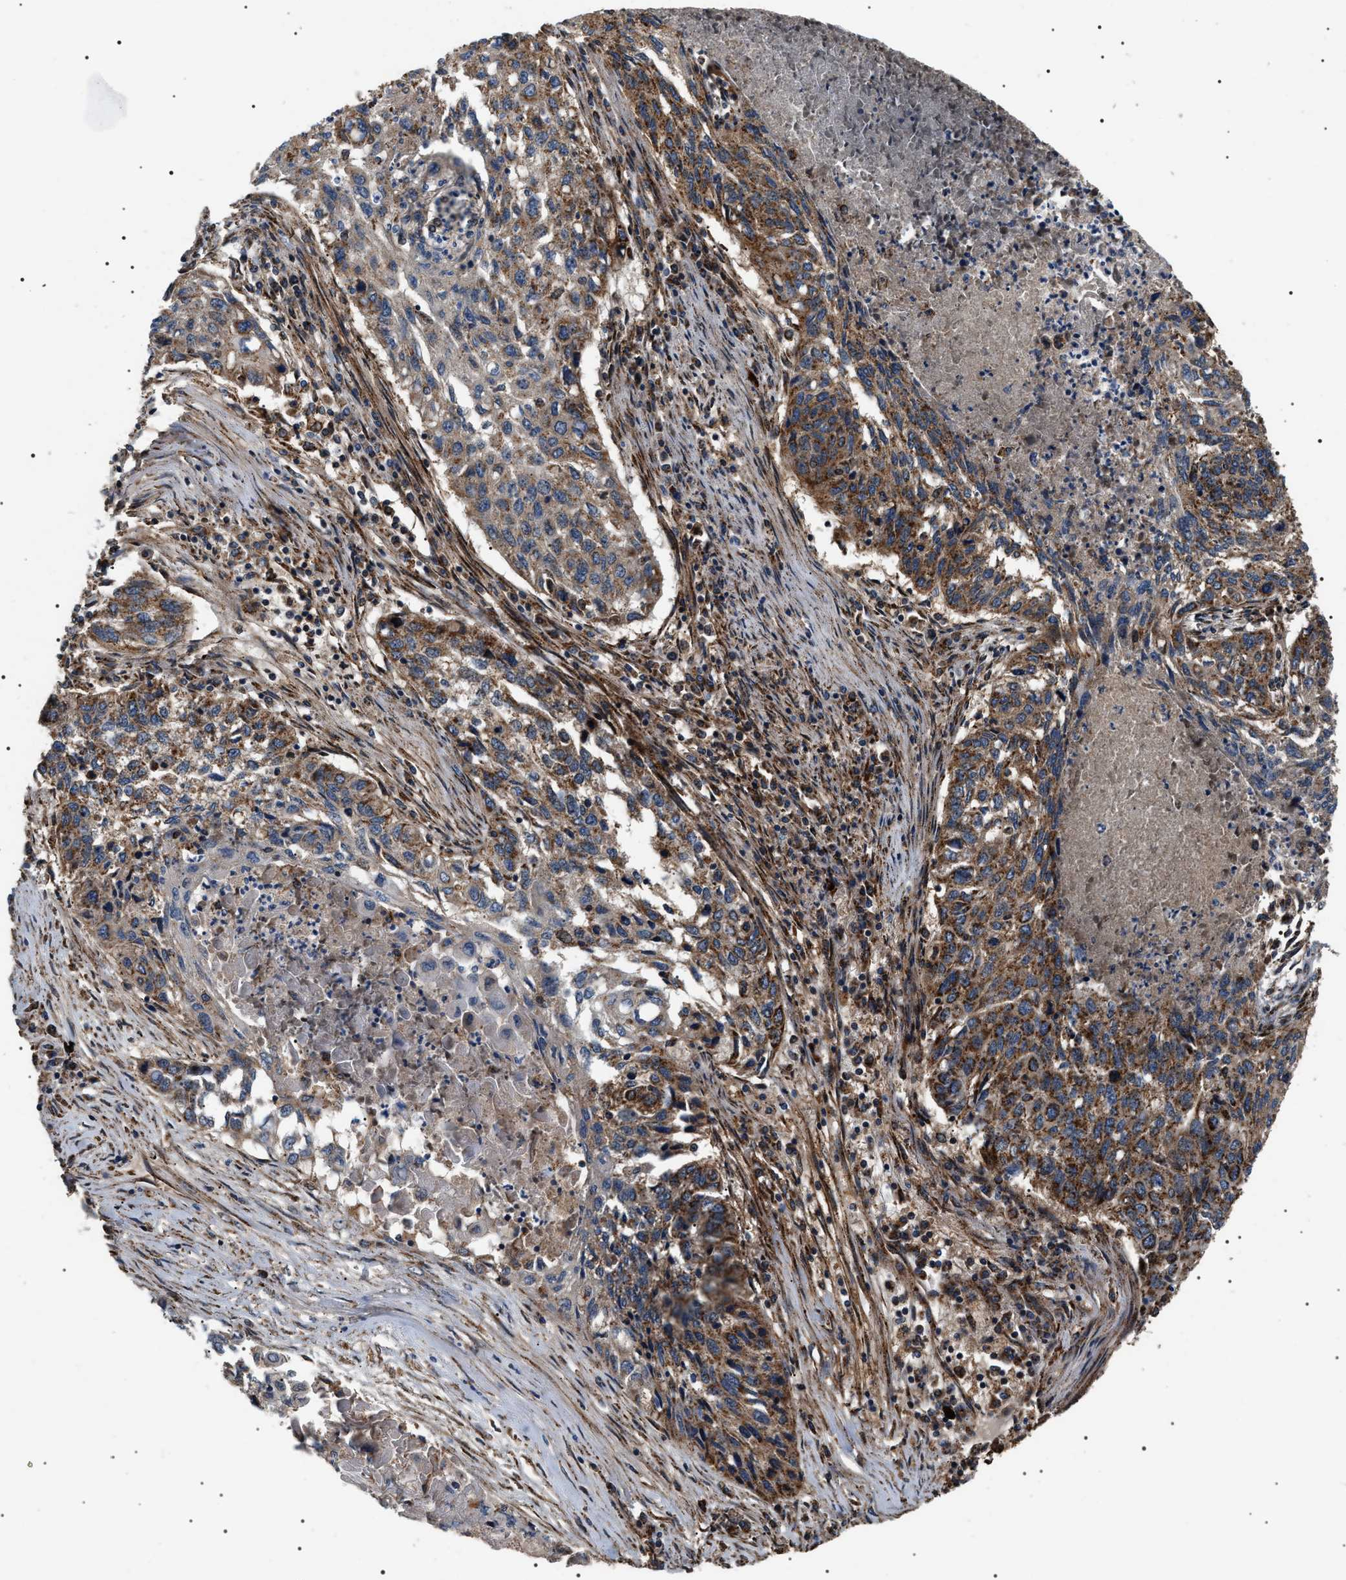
{"staining": {"intensity": "moderate", "quantity": ">75%", "location": "cytoplasmic/membranous"}, "tissue": "lung cancer", "cell_type": "Tumor cells", "image_type": "cancer", "snomed": [{"axis": "morphology", "description": "Squamous cell carcinoma, NOS"}, {"axis": "topography", "description": "Lung"}], "caption": "Lung cancer (squamous cell carcinoma) stained for a protein (brown) displays moderate cytoplasmic/membranous positive positivity in about >75% of tumor cells.", "gene": "ZBTB26", "patient": {"sex": "female", "age": 63}}